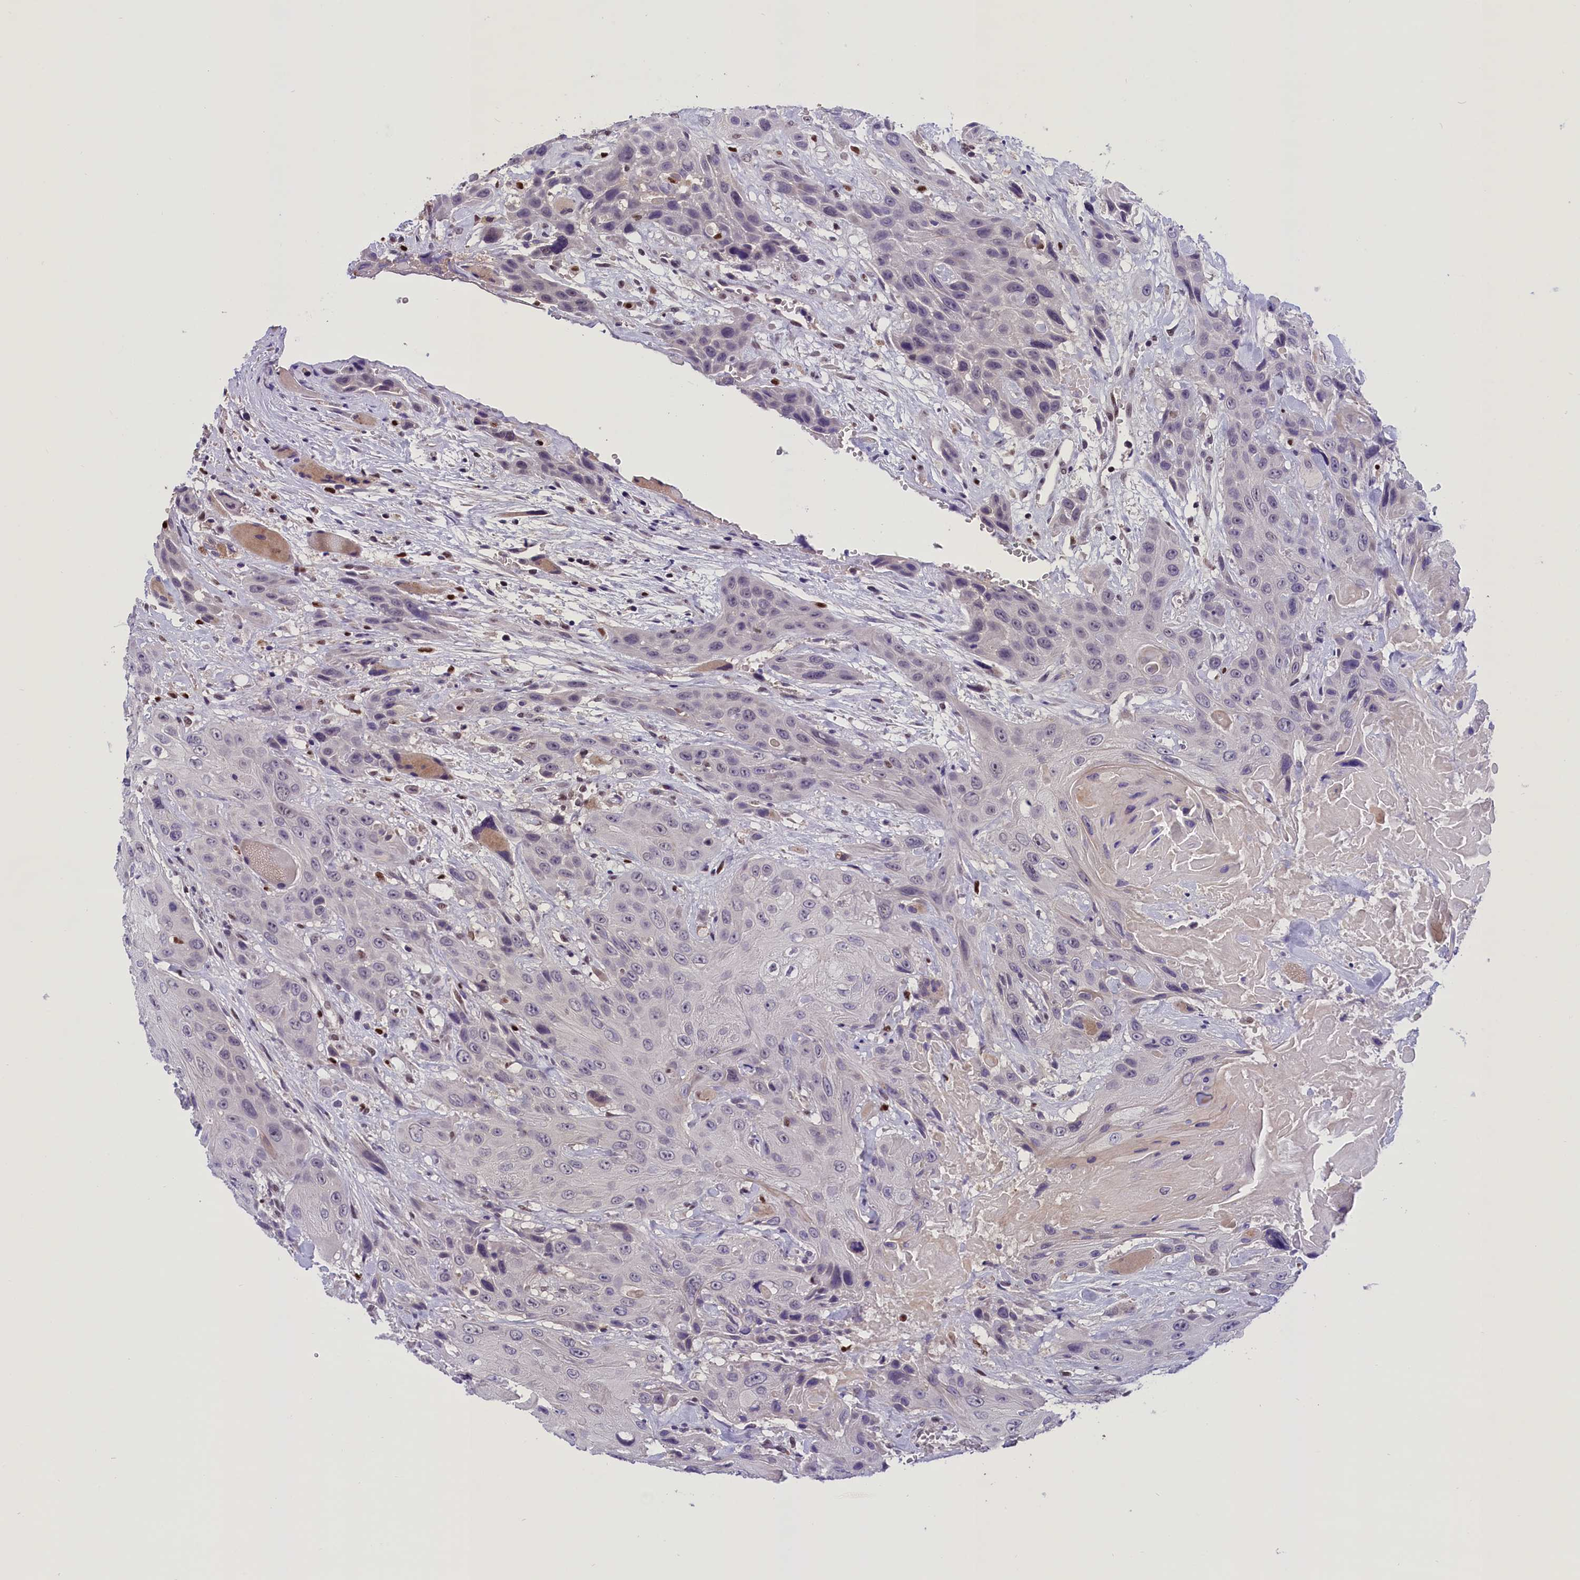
{"staining": {"intensity": "negative", "quantity": "none", "location": "none"}, "tissue": "head and neck cancer", "cell_type": "Tumor cells", "image_type": "cancer", "snomed": [{"axis": "morphology", "description": "Squamous cell carcinoma, NOS"}, {"axis": "topography", "description": "Head-Neck"}], "caption": "A high-resolution photomicrograph shows immunohistochemistry staining of head and neck cancer (squamous cell carcinoma), which displays no significant expression in tumor cells. (Immunohistochemistry, brightfield microscopy, high magnification).", "gene": "BTBD9", "patient": {"sex": "male", "age": 81}}